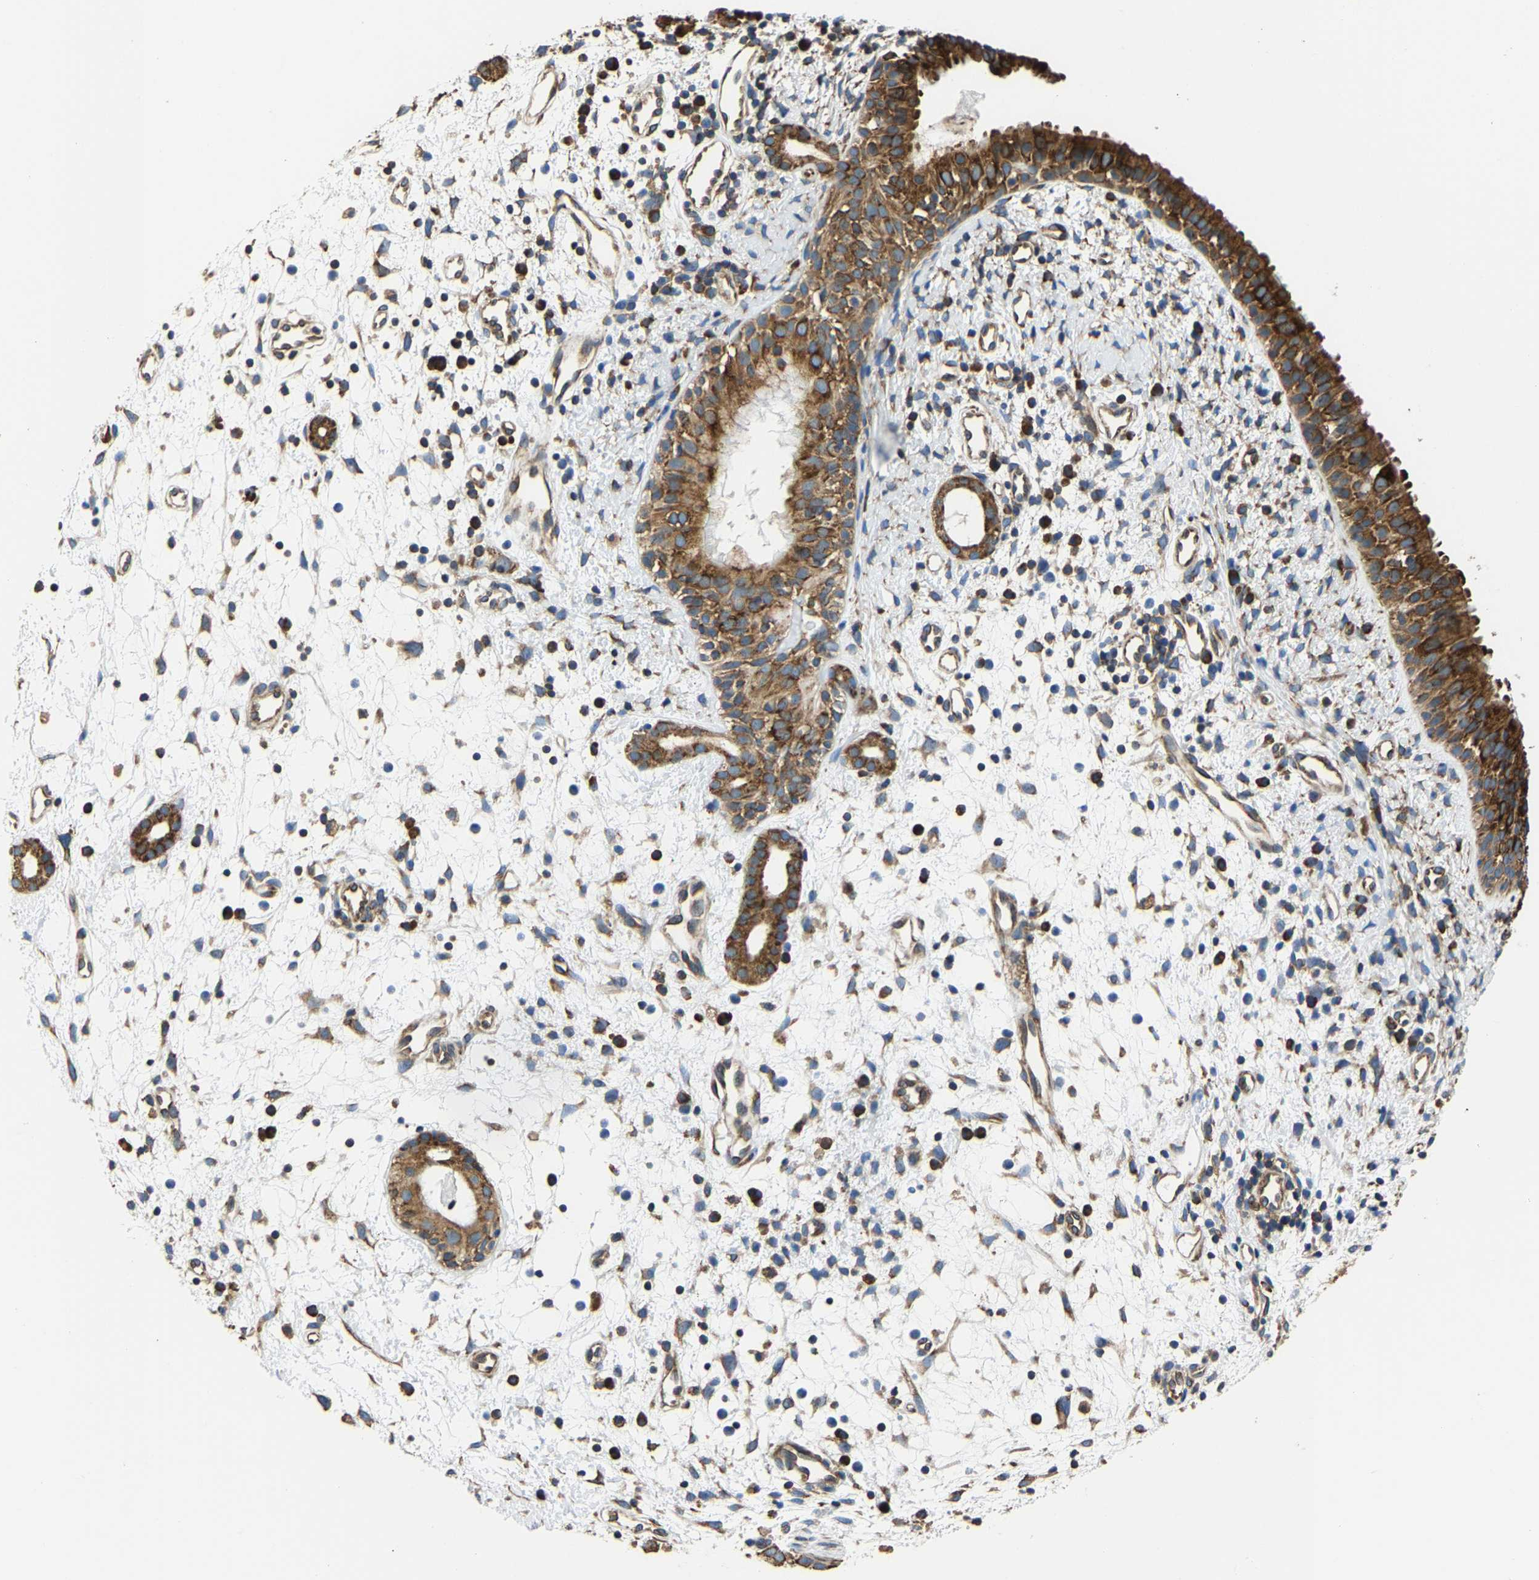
{"staining": {"intensity": "strong", "quantity": ">75%", "location": "cytoplasmic/membranous"}, "tissue": "nasopharynx", "cell_type": "Respiratory epithelial cells", "image_type": "normal", "snomed": [{"axis": "morphology", "description": "Normal tissue, NOS"}, {"axis": "topography", "description": "Nasopharynx"}], "caption": "A micrograph of human nasopharynx stained for a protein demonstrates strong cytoplasmic/membranous brown staining in respiratory epithelial cells. The staining was performed using DAB to visualize the protein expression in brown, while the nuclei were stained in blue with hematoxylin (Magnification: 20x).", "gene": "G3BP2", "patient": {"sex": "male", "age": 22}}